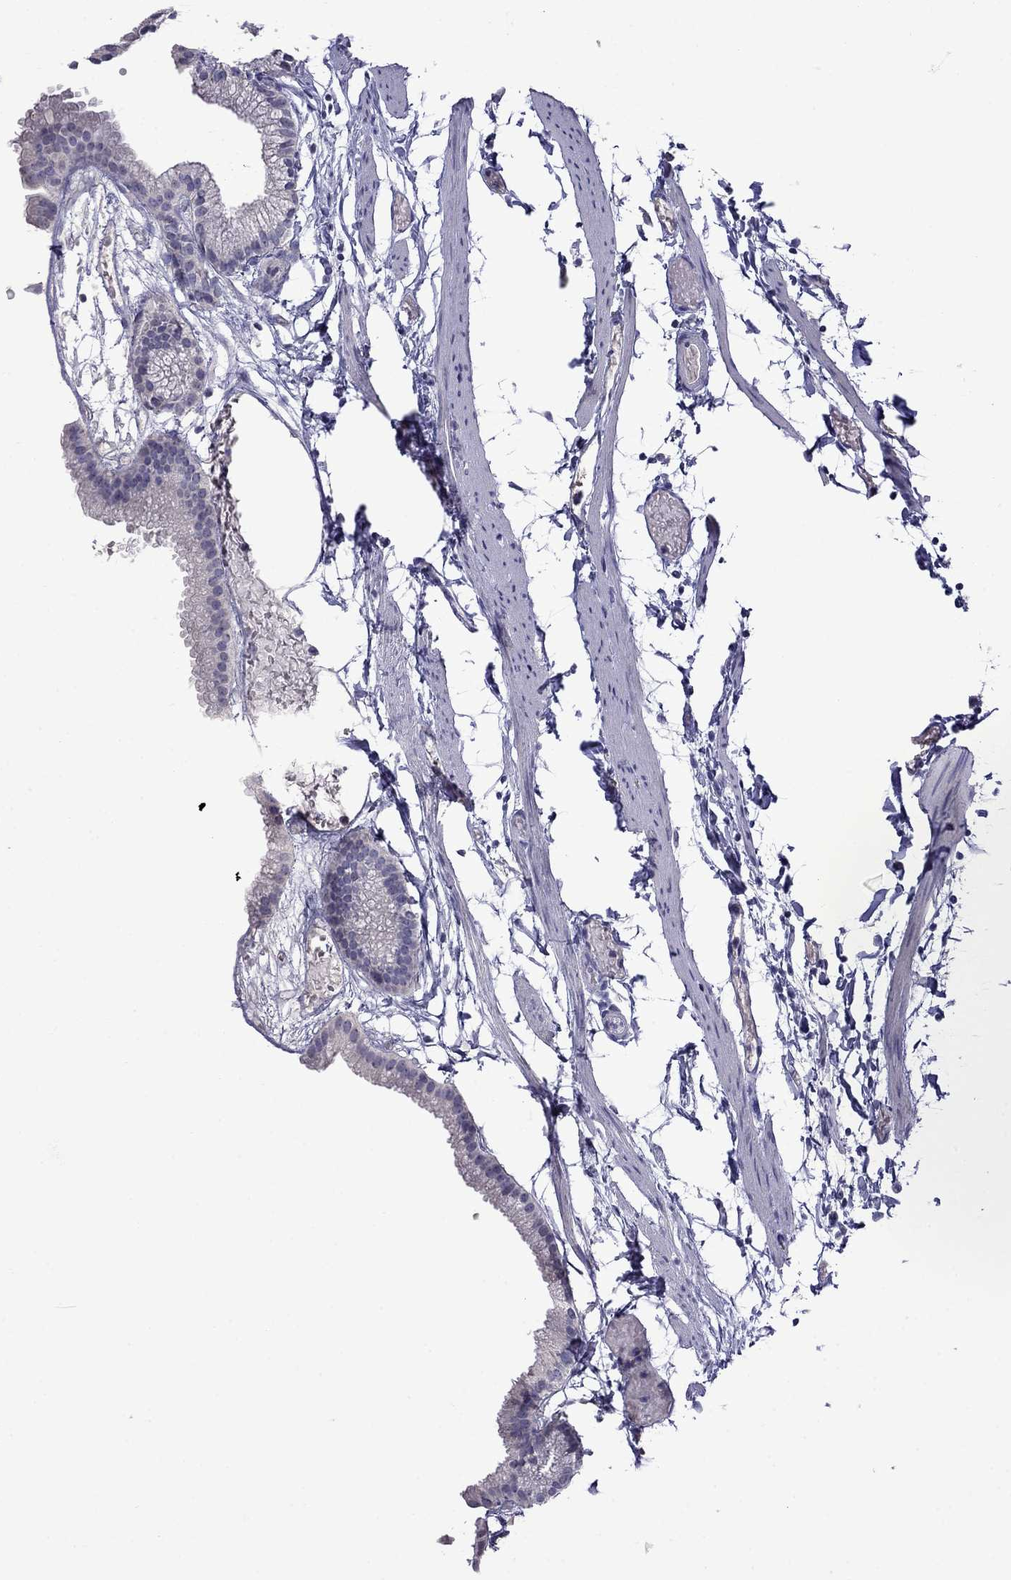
{"staining": {"intensity": "negative", "quantity": "none", "location": "none"}, "tissue": "gallbladder", "cell_type": "Glandular cells", "image_type": "normal", "snomed": [{"axis": "morphology", "description": "Normal tissue, NOS"}, {"axis": "topography", "description": "Gallbladder"}], "caption": "High power microscopy histopathology image of an IHC photomicrograph of unremarkable gallbladder, revealing no significant expression in glandular cells.", "gene": "STAR", "patient": {"sex": "female", "age": 45}}